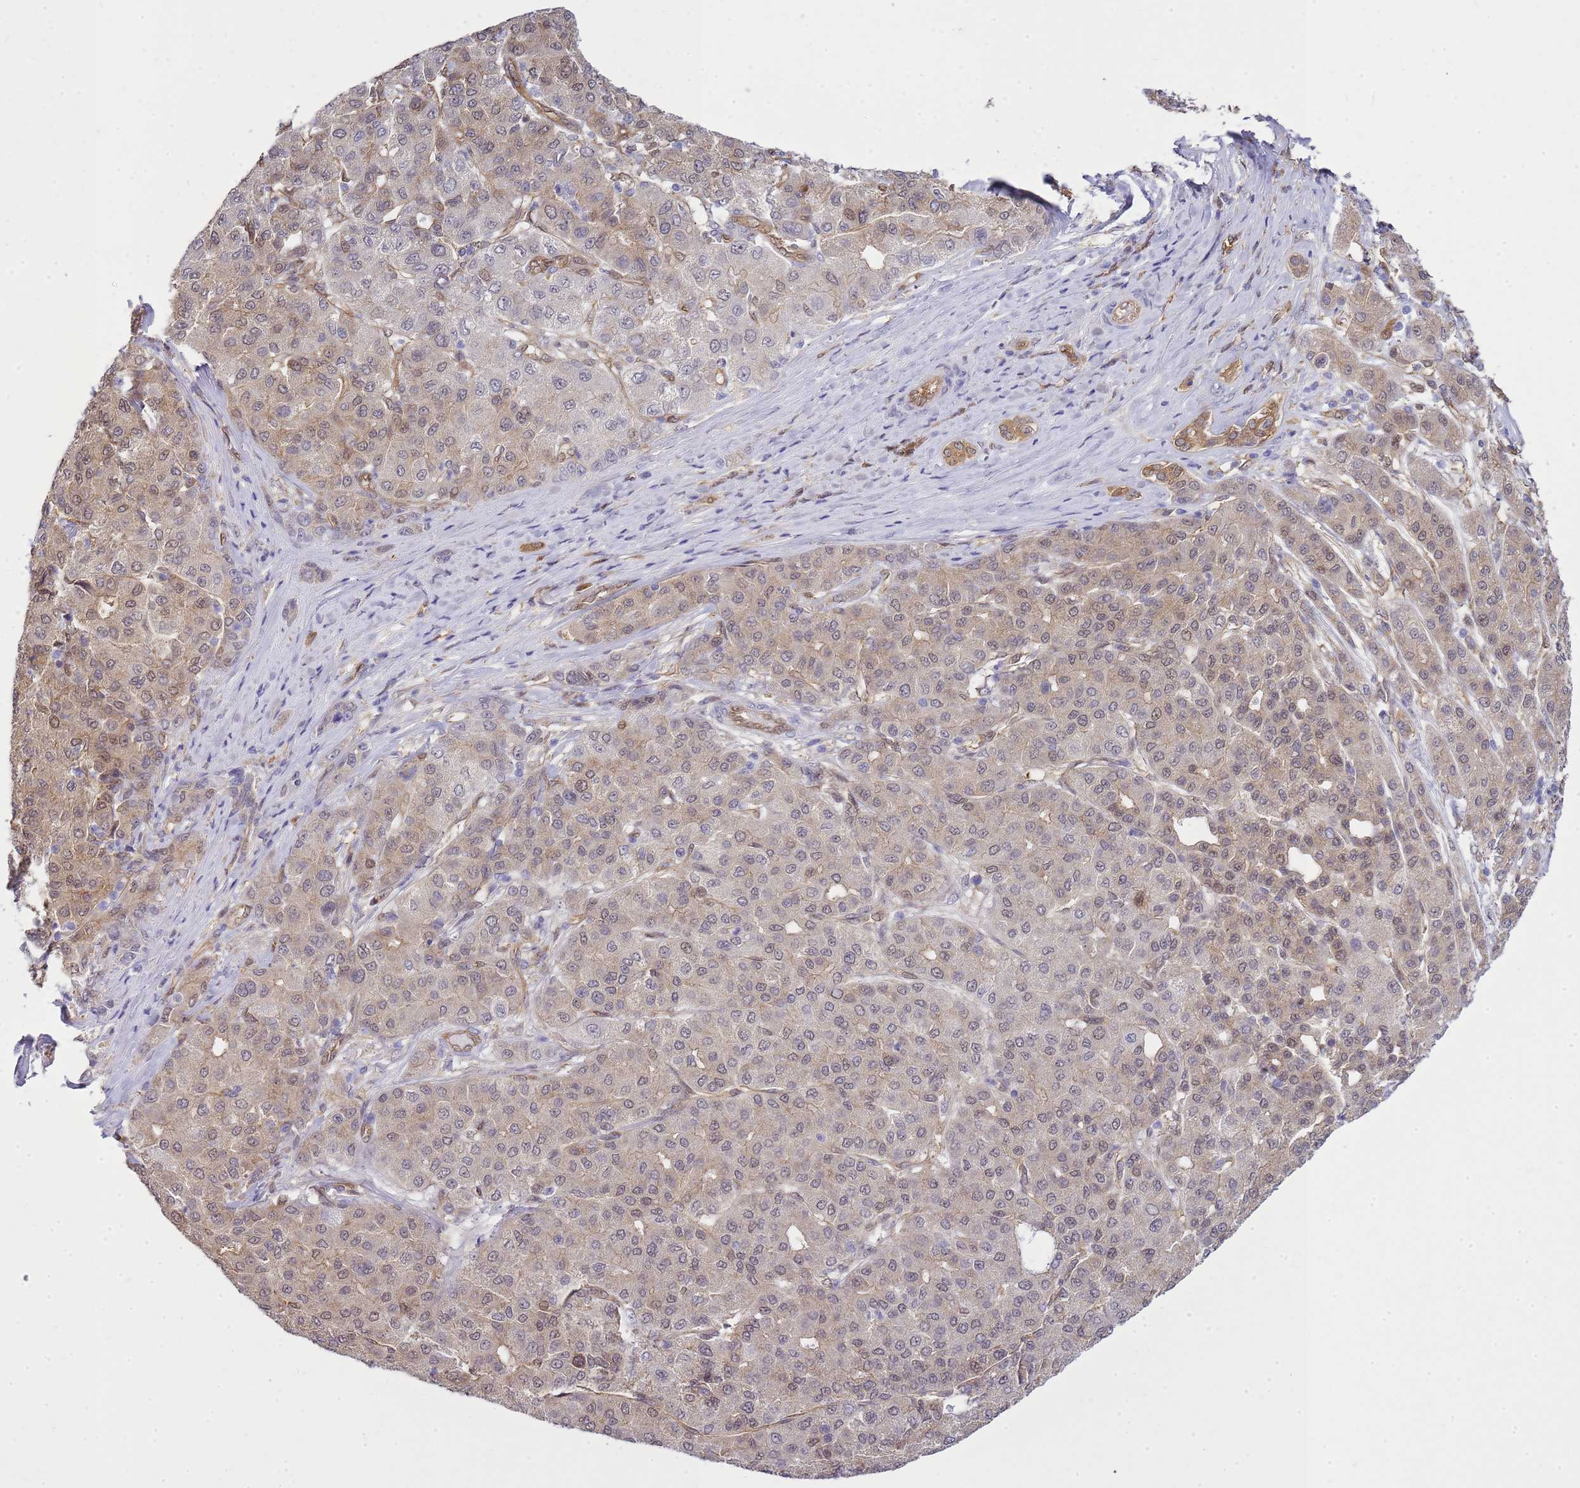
{"staining": {"intensity": "weak", "quantity": "<25%", "location": "cytoplasmic/membranous"}, "tissue": "liver cancer", "cell_type": "Tumor cells", "image_type": "cancer", "snomed": [{"axis": "morphology", "description": "Carcinoma, Hepatocellular, NOS"}, {"axis": "topography", "description": "Liver"}], "caption": "A micrograph of human liver cancer is negative for staining in tumor cells.", "gene": "YWHAE", "patient": {"sex": "male", "age": 65}}